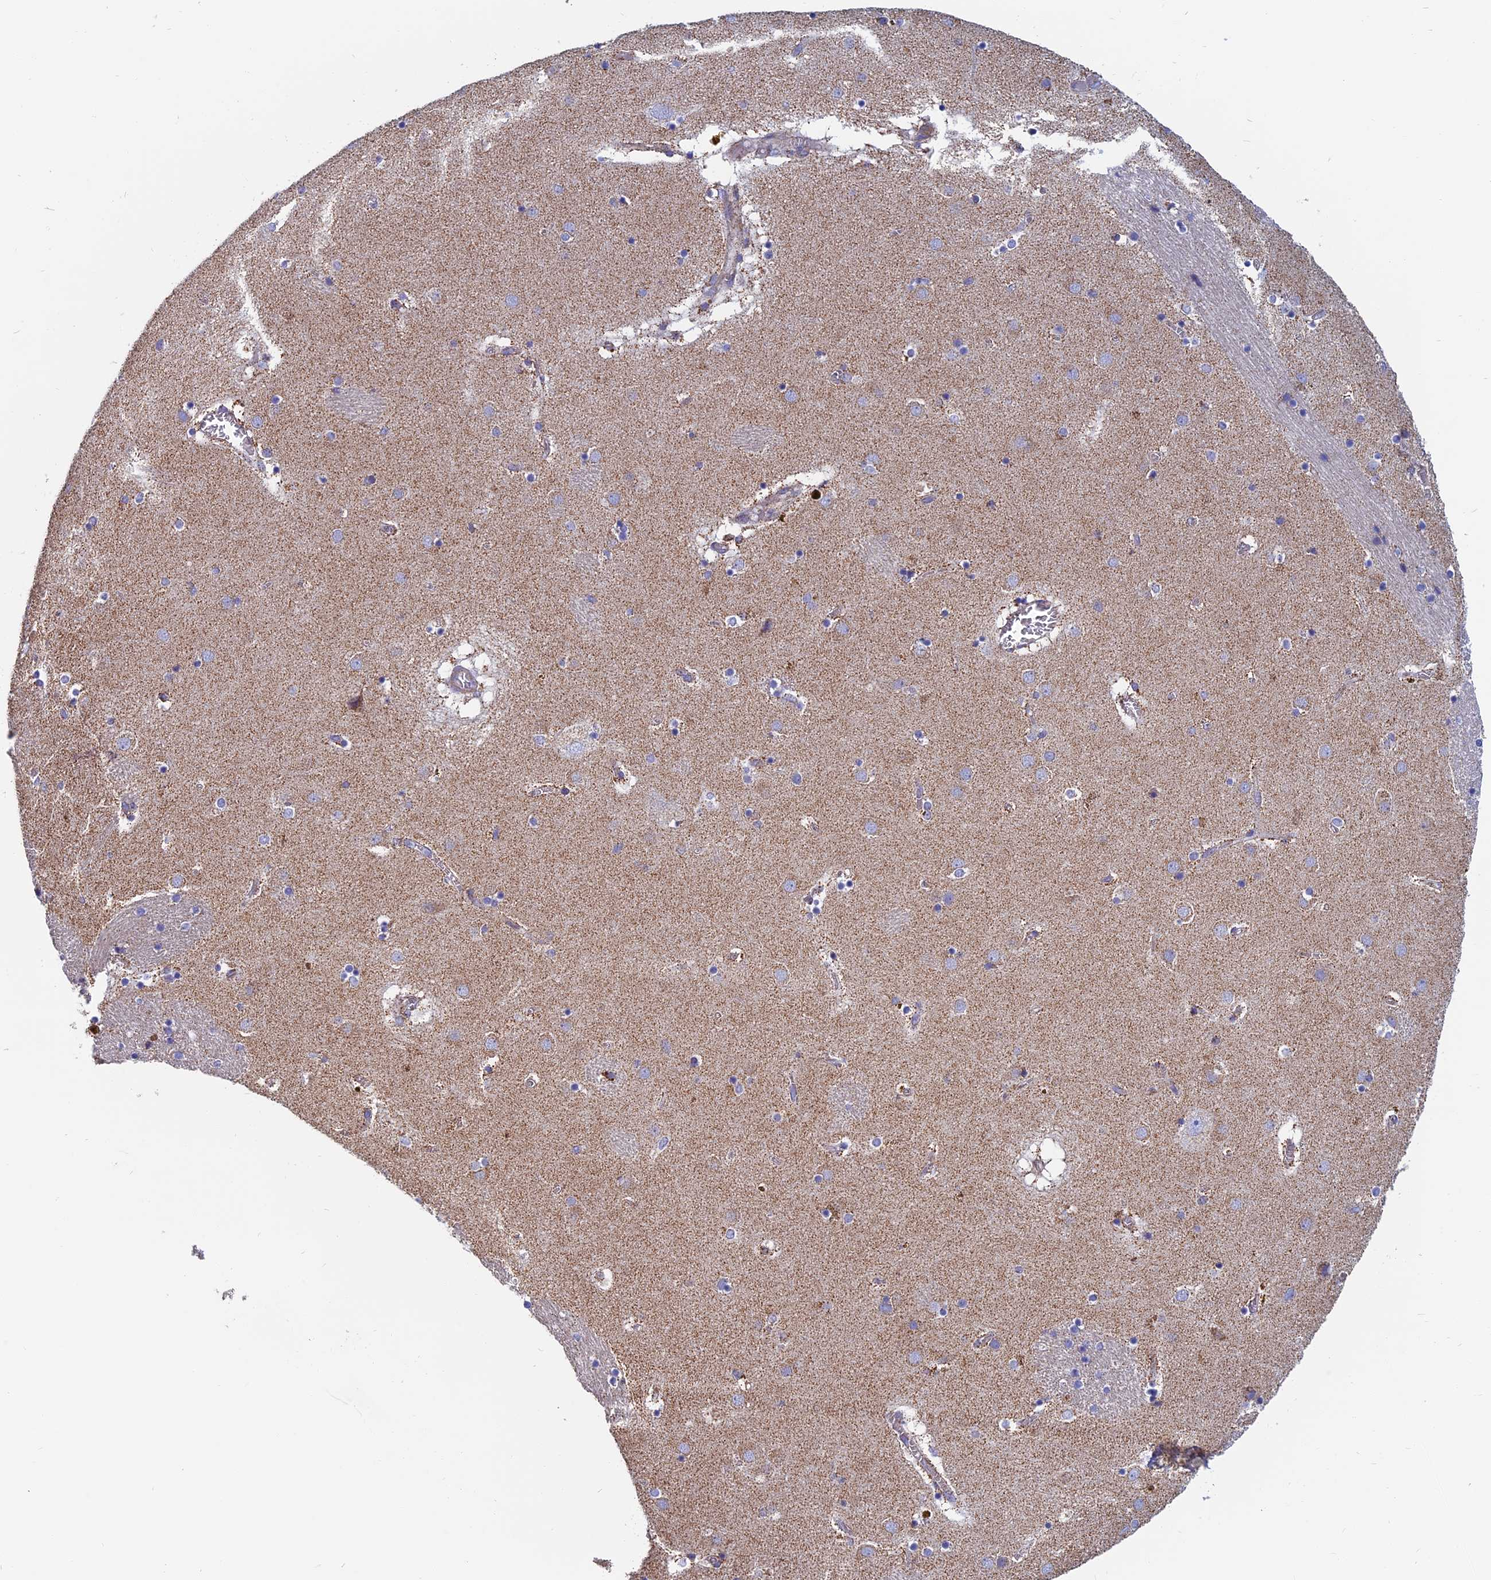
{"staining": {"intensity": "negative", "quantity": "none", "location": "none"}, "tissue": "caudate", "cell_type": "Glial cells", "image_type": "normal", "snomed": [{"axis": "morphology", "description": "Normal tissue, NOS"}, {"axis": "topography", "description": "Lateral ventricle wall"}], "caption": "Immunohistochemical staining of normal human caudate shows no significant staining in glial cells.", "gene": "HSD17B8", "patient": {"sex": "male", "age": 70}}